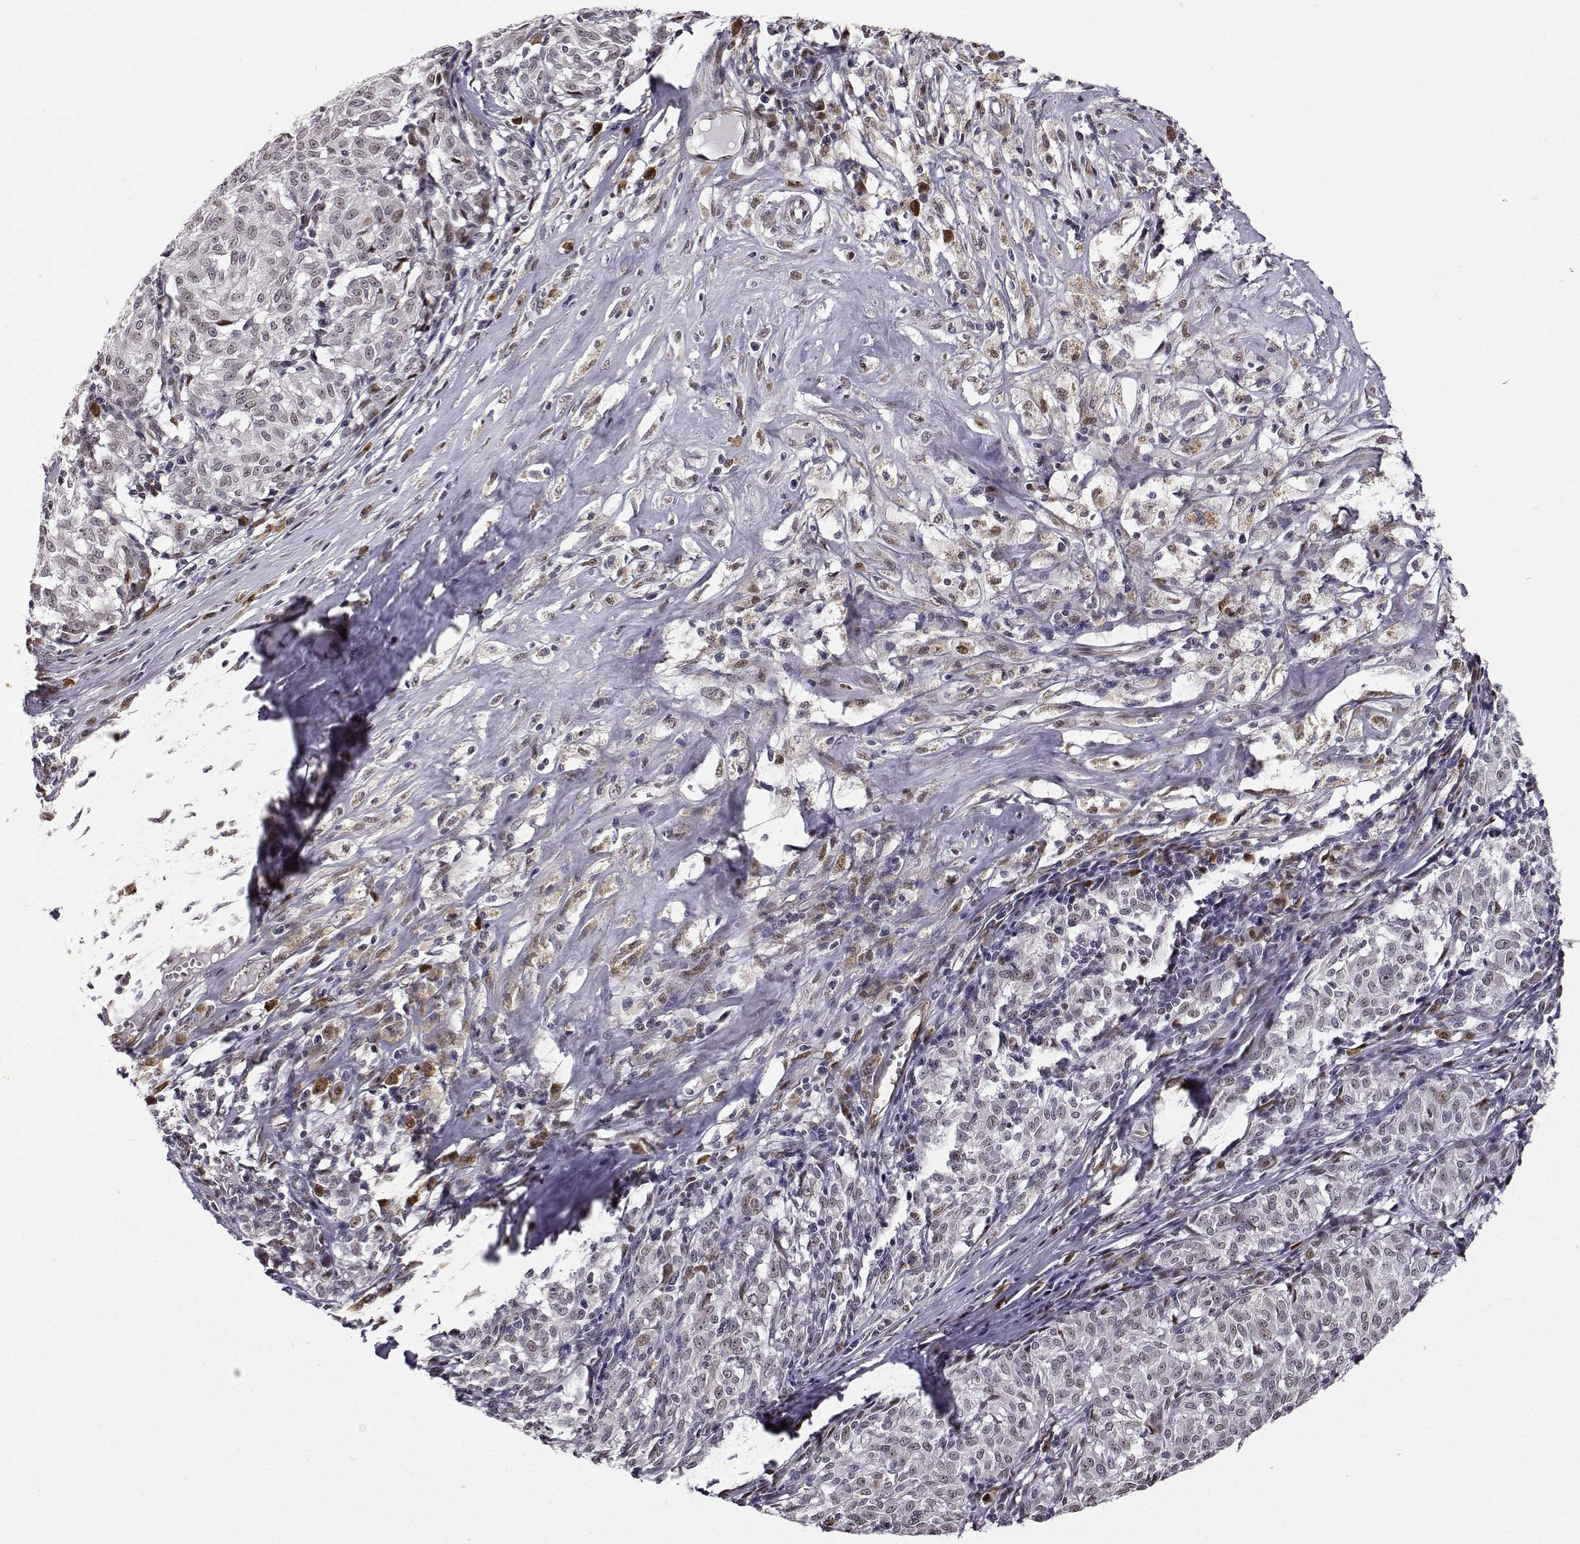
{"staining": {"intensity": "weak", "quantity": "<25%", "location": "nuclear"}, "tissue": "melanoma", "cell_type": "Tumor cells", "image_type": "cancer", "snomed": [{"axis": "morphology", "description": "Malignant melanoma, NOS"}, {"axis": "topography", "description": "Skin"}], "caption": "High magnification brightfield microscopy of malignant melanoma stained with DAB (3,3'-diaminobenzidine) (brown) and counterstained with hematoxylin (blue): tumor cells show no significant expression. The staining is performed using DAB (3,3'-diaminobenzidine) brown chromogen with nuclei counter-stained in using hematoxylin.", "gene": "PHGDH", "patient": {"sex": "female", "age": 72}}